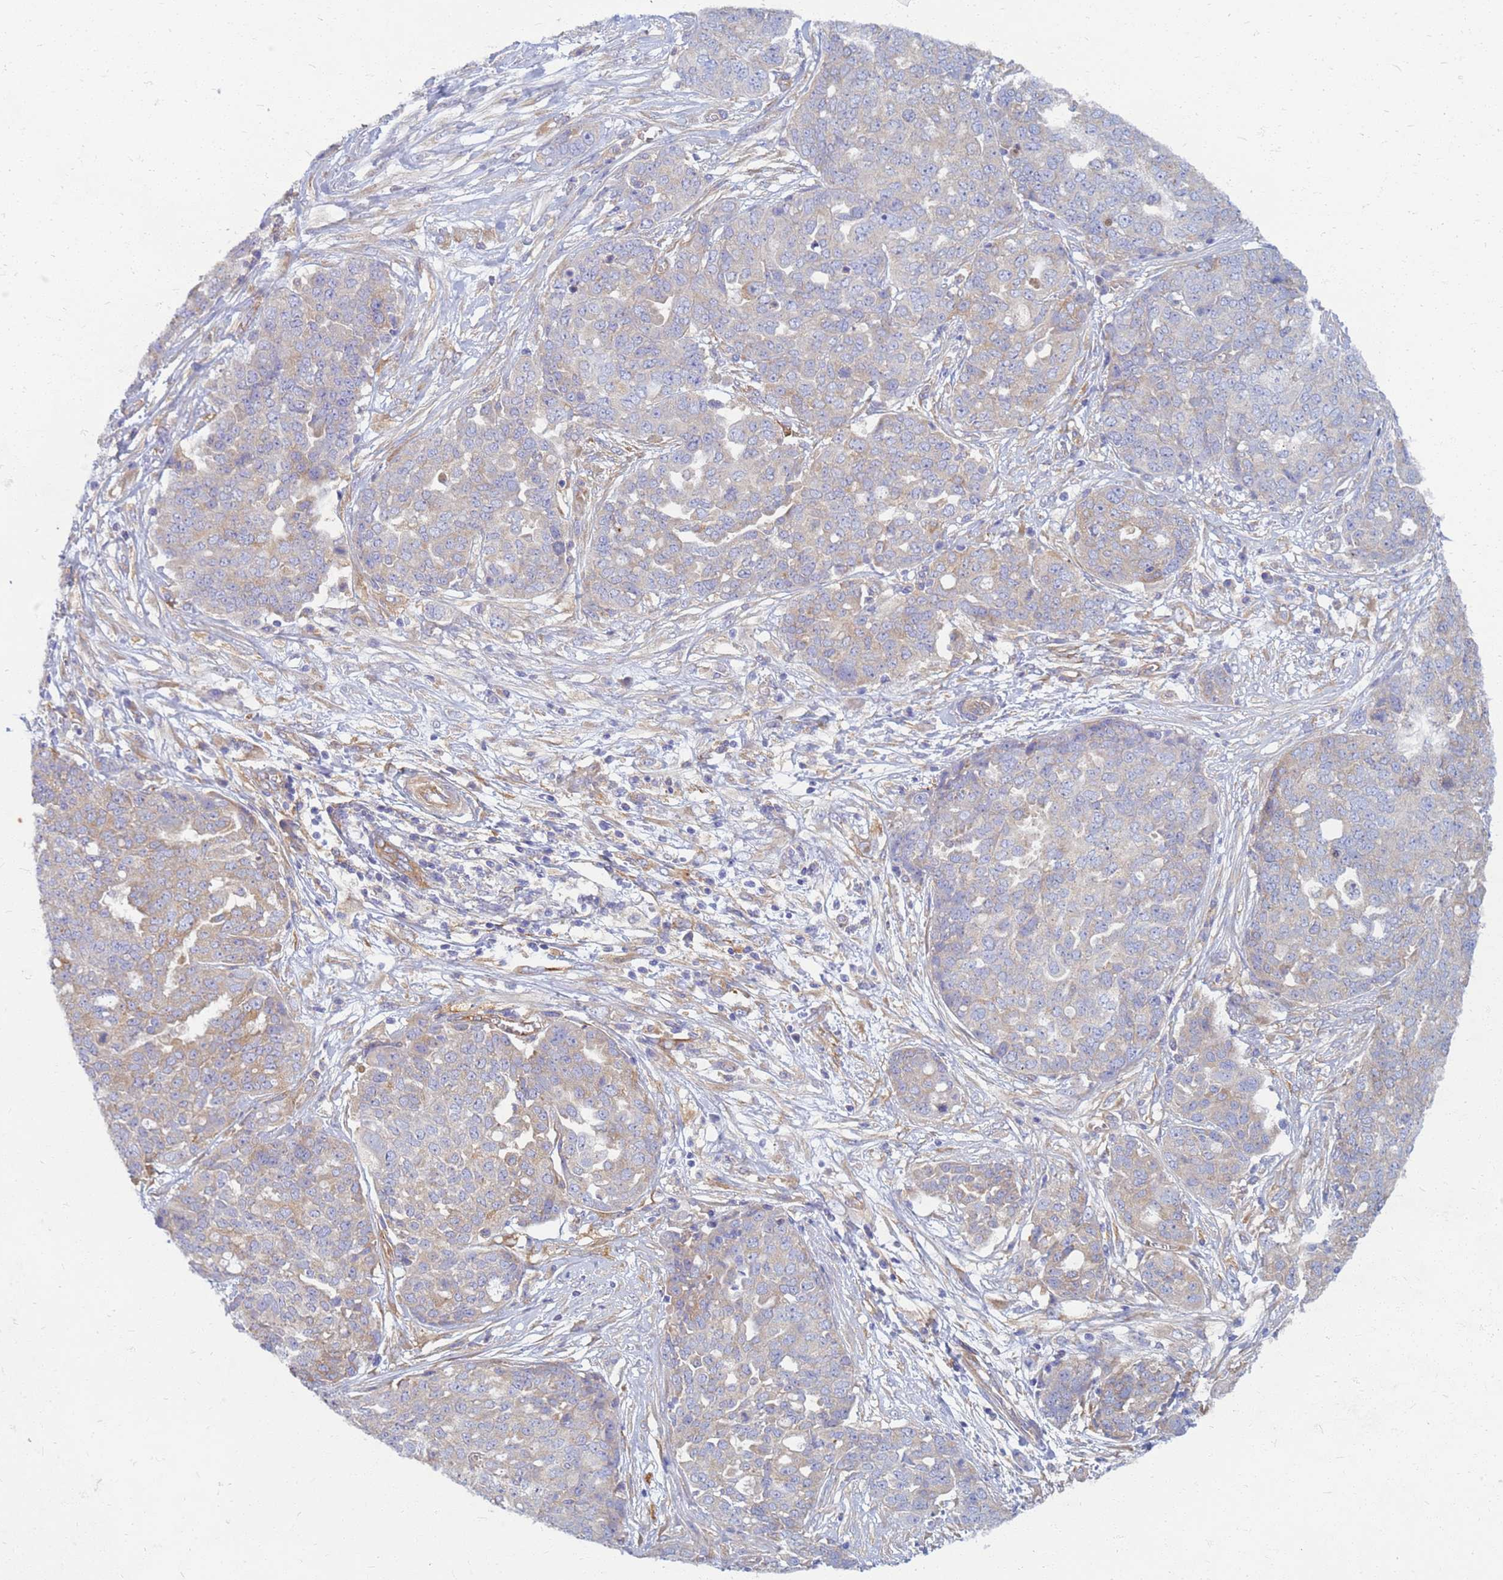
{"staining": {"intensity": "weak", "quantity": "<25%", "location": "cytoplasmic/membranous"}, "tissue": "ovarian cancer", "cell_type": "Tumor cells", "image_type": "cancer", "snomed": [{"axis": "morphology", "description": "Cystadenocarcinoma, serous, NOS"}, {"axis": "topography", "description": "Soft tissue"}, {"axis": "topography", "description": "Ovary"}], "caption": "Immunohistochemical staining of human ovarian cancer (serous cystadenocarcinoma) reveals no significant staining in tumor cells.", "gene": "EEA1", "patient": {"sex": "female", "age": 57}}